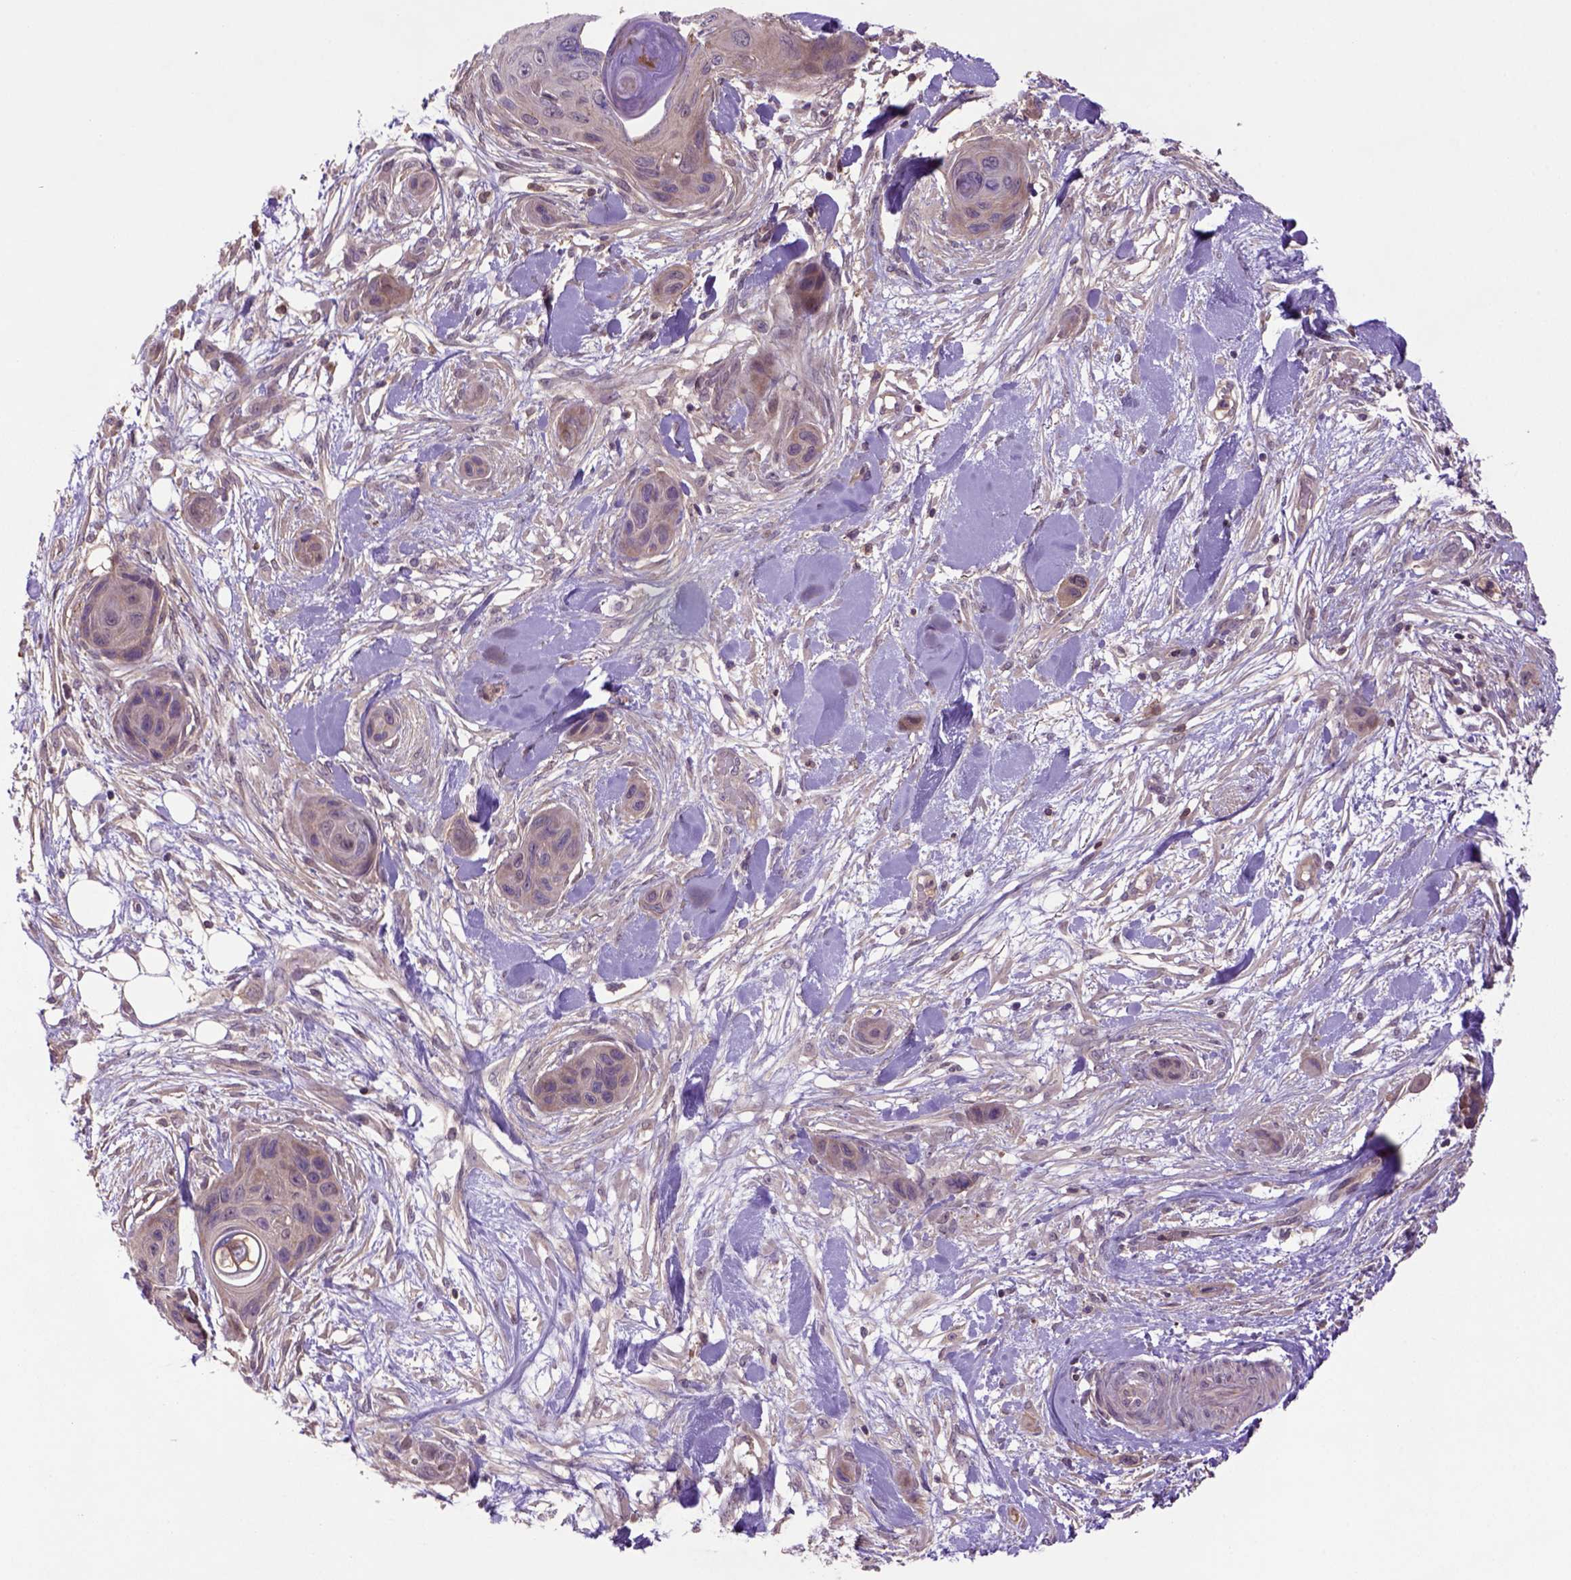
{"staining": {"intensity": "moderate", "quantity": "<25%", "location": "cytoplasmic/membranous"}, "tissue": "skin cancer", "cell_type": "Tumor cells", "image_type": "cancer", "snomed": [{"axis": "morphology", "description": "Squamous cell carcinoma, NOS"}, {"axis": "topography", "description": "Skin"}], "caption": "Immunohistochemical staining of skin cancer (squamous cell carcinoma) exhibits moderate cytoplasmic/membranous protein positivity in about <25% of tumor cells.", "gene": "HSPBP1", "patient": {"sex": "male", "age": 82}}